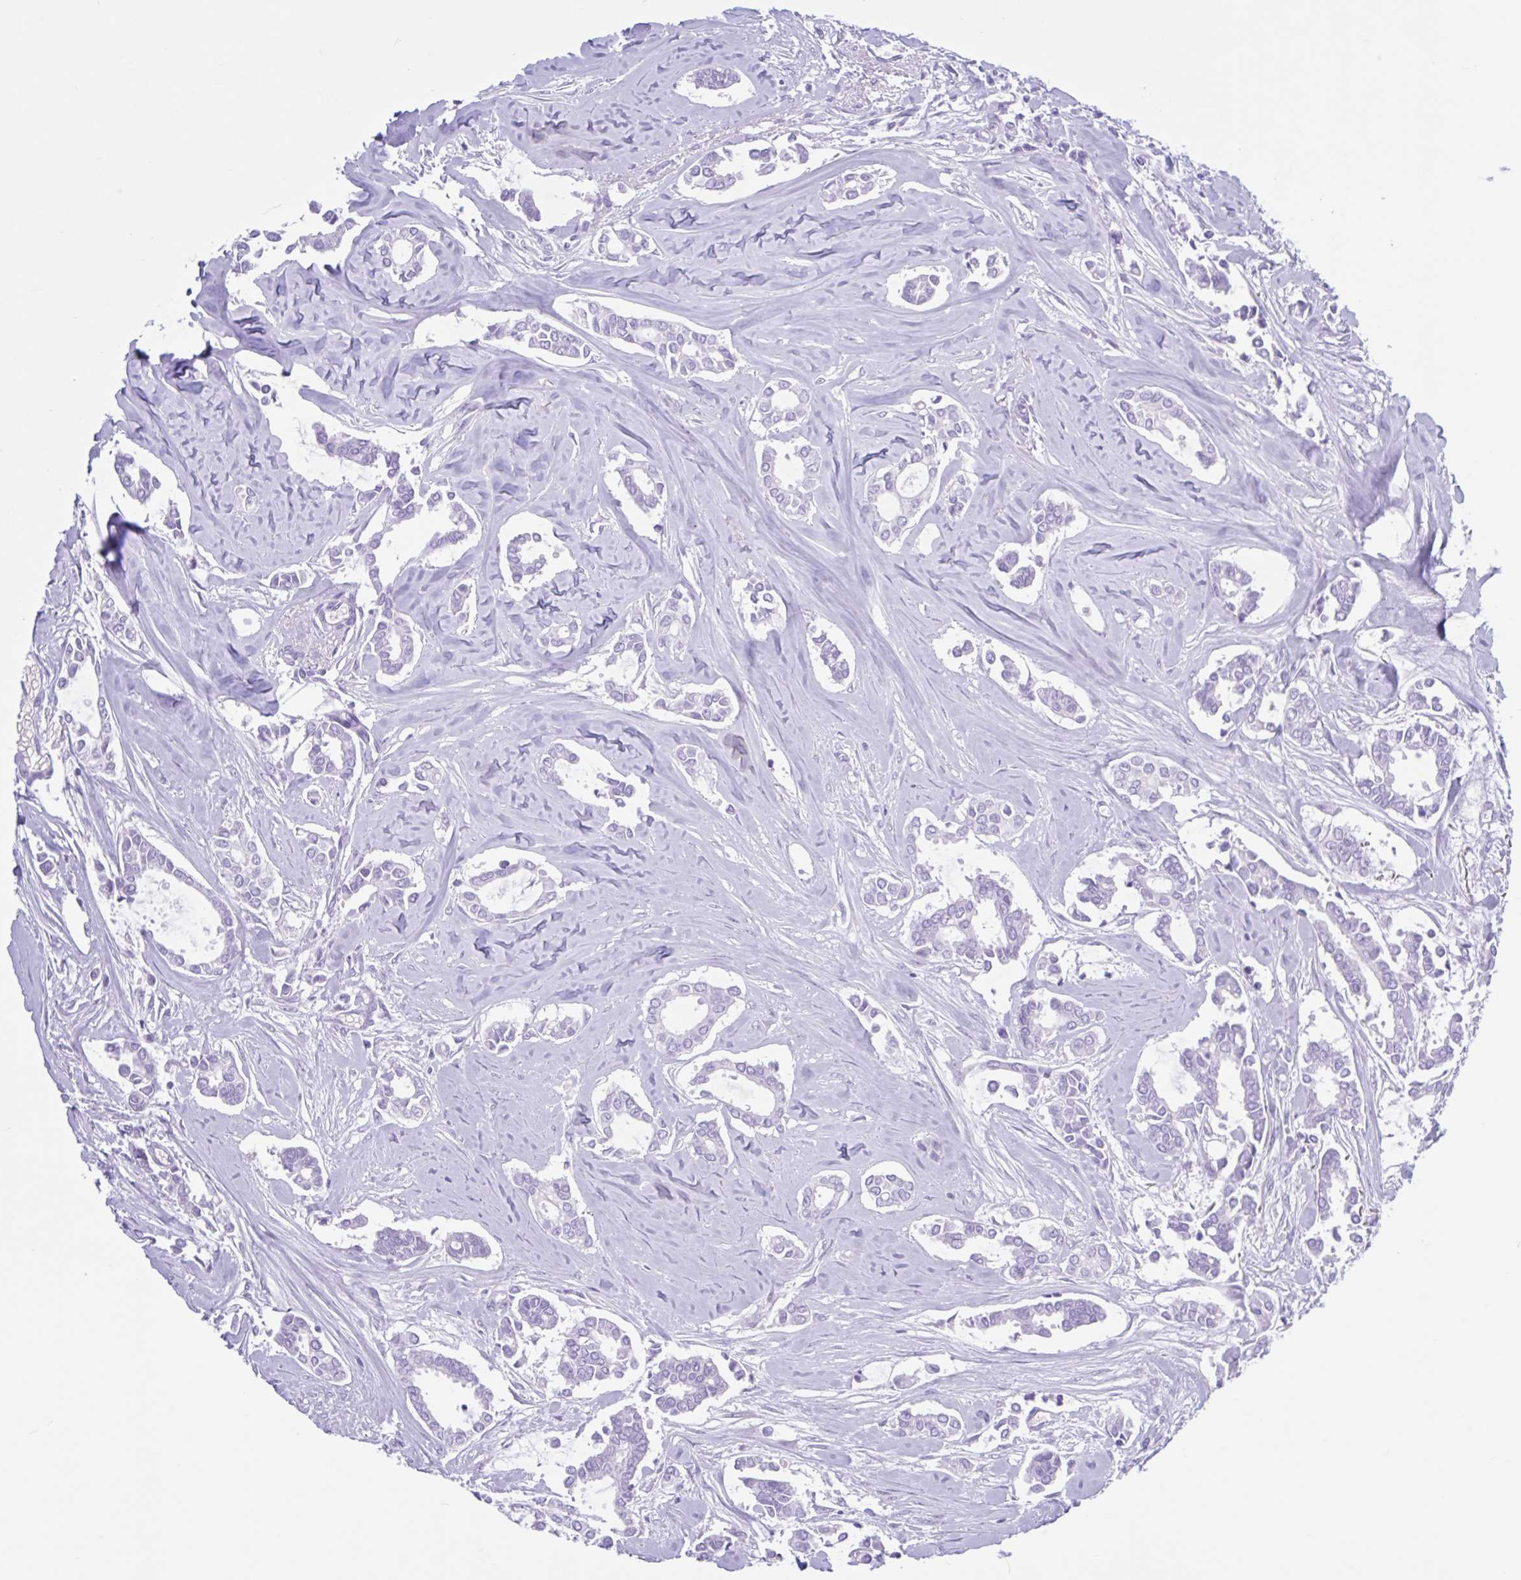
{"staining": {"intensity": "negative", "quantity": "none", "location": "none"}, "tissue": "breast cancer", "cell_type": "Tumor cells", "image_type": "cancer", "snomed": [{"axis": "morphology", "description": "Duct carcinoma"}, {"axis": "topography", "description": "Breast"}], "caption": "DAB (3,3'-diaminobenzidine) immunohistochemical staining of intraductal carcinoma (breast) exhibits no significant staining in tumor cells. (Stains: DAB IHC with hematoxylin counter stain, Microscopy: brightfield microscopy at high magnification).", "gene": "OR4N4", "patient": {"sex": "female", "age": 84}}